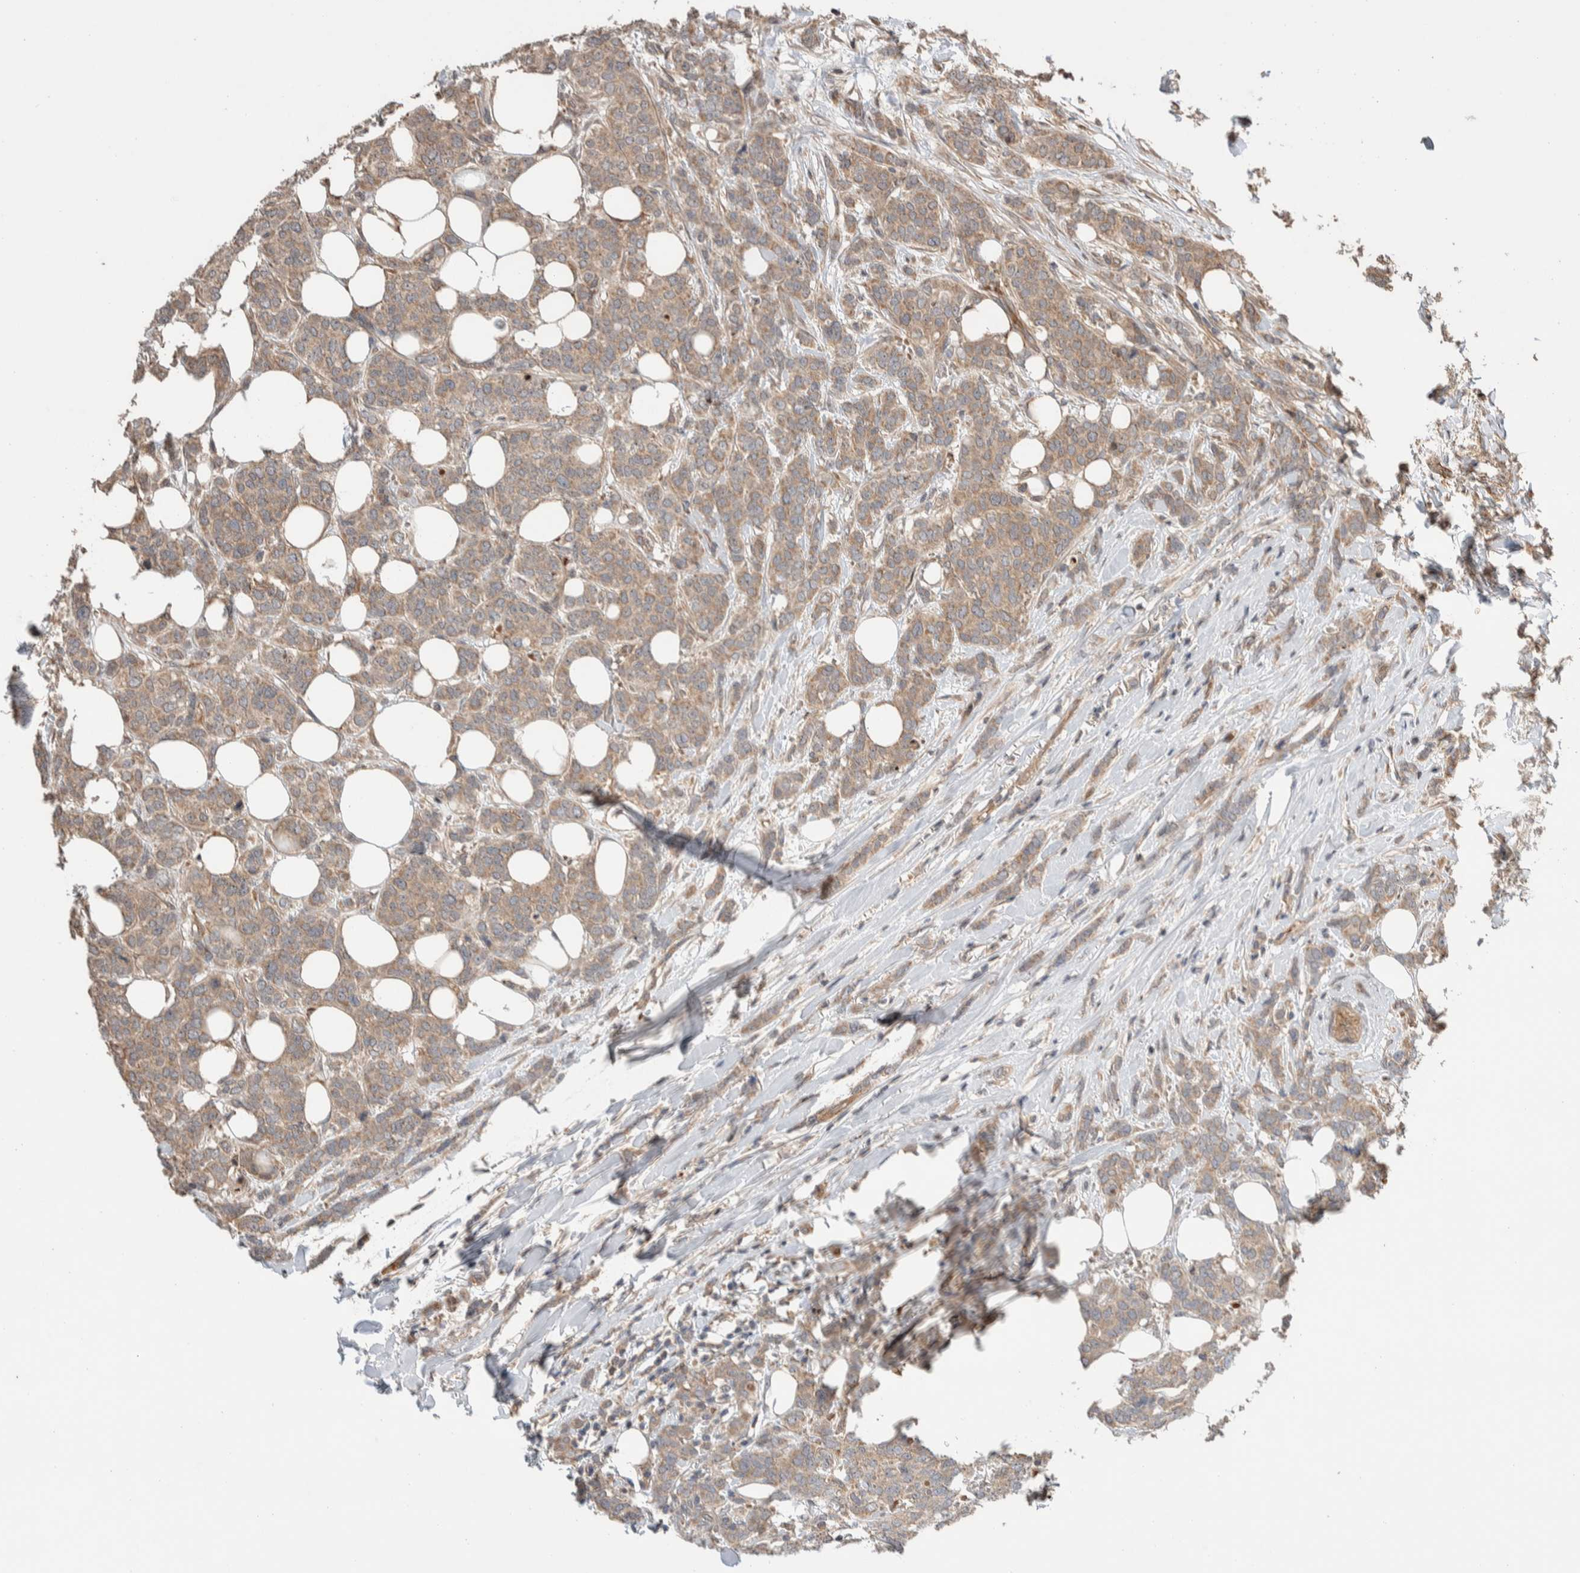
{"staining": {"intensity": "weak", "quantity": ">75%", "location": "cytoplasmic/membranous"}, "tissue": "breast cancer", "cell_type": "Tumor cells", "image_type": "cancer", "snomed": [{"axis": "morphology", "description": "Lobular carcinoma"}, {"axis": "topography", "description": "Skin"}, {"axis": "topography", "description": "Breast"}], "caption": "Immunohistochemical staining of lobular carcinoma (breast) shows weak cytoplasmic/membranous protein positivity in about >75% of tumor cells. Immunohistochemistry stains the protein of interest in brown and the nuclei are stained blue.", "gene": "ERC1", "patient": {"sex": "female", "age": 46}}